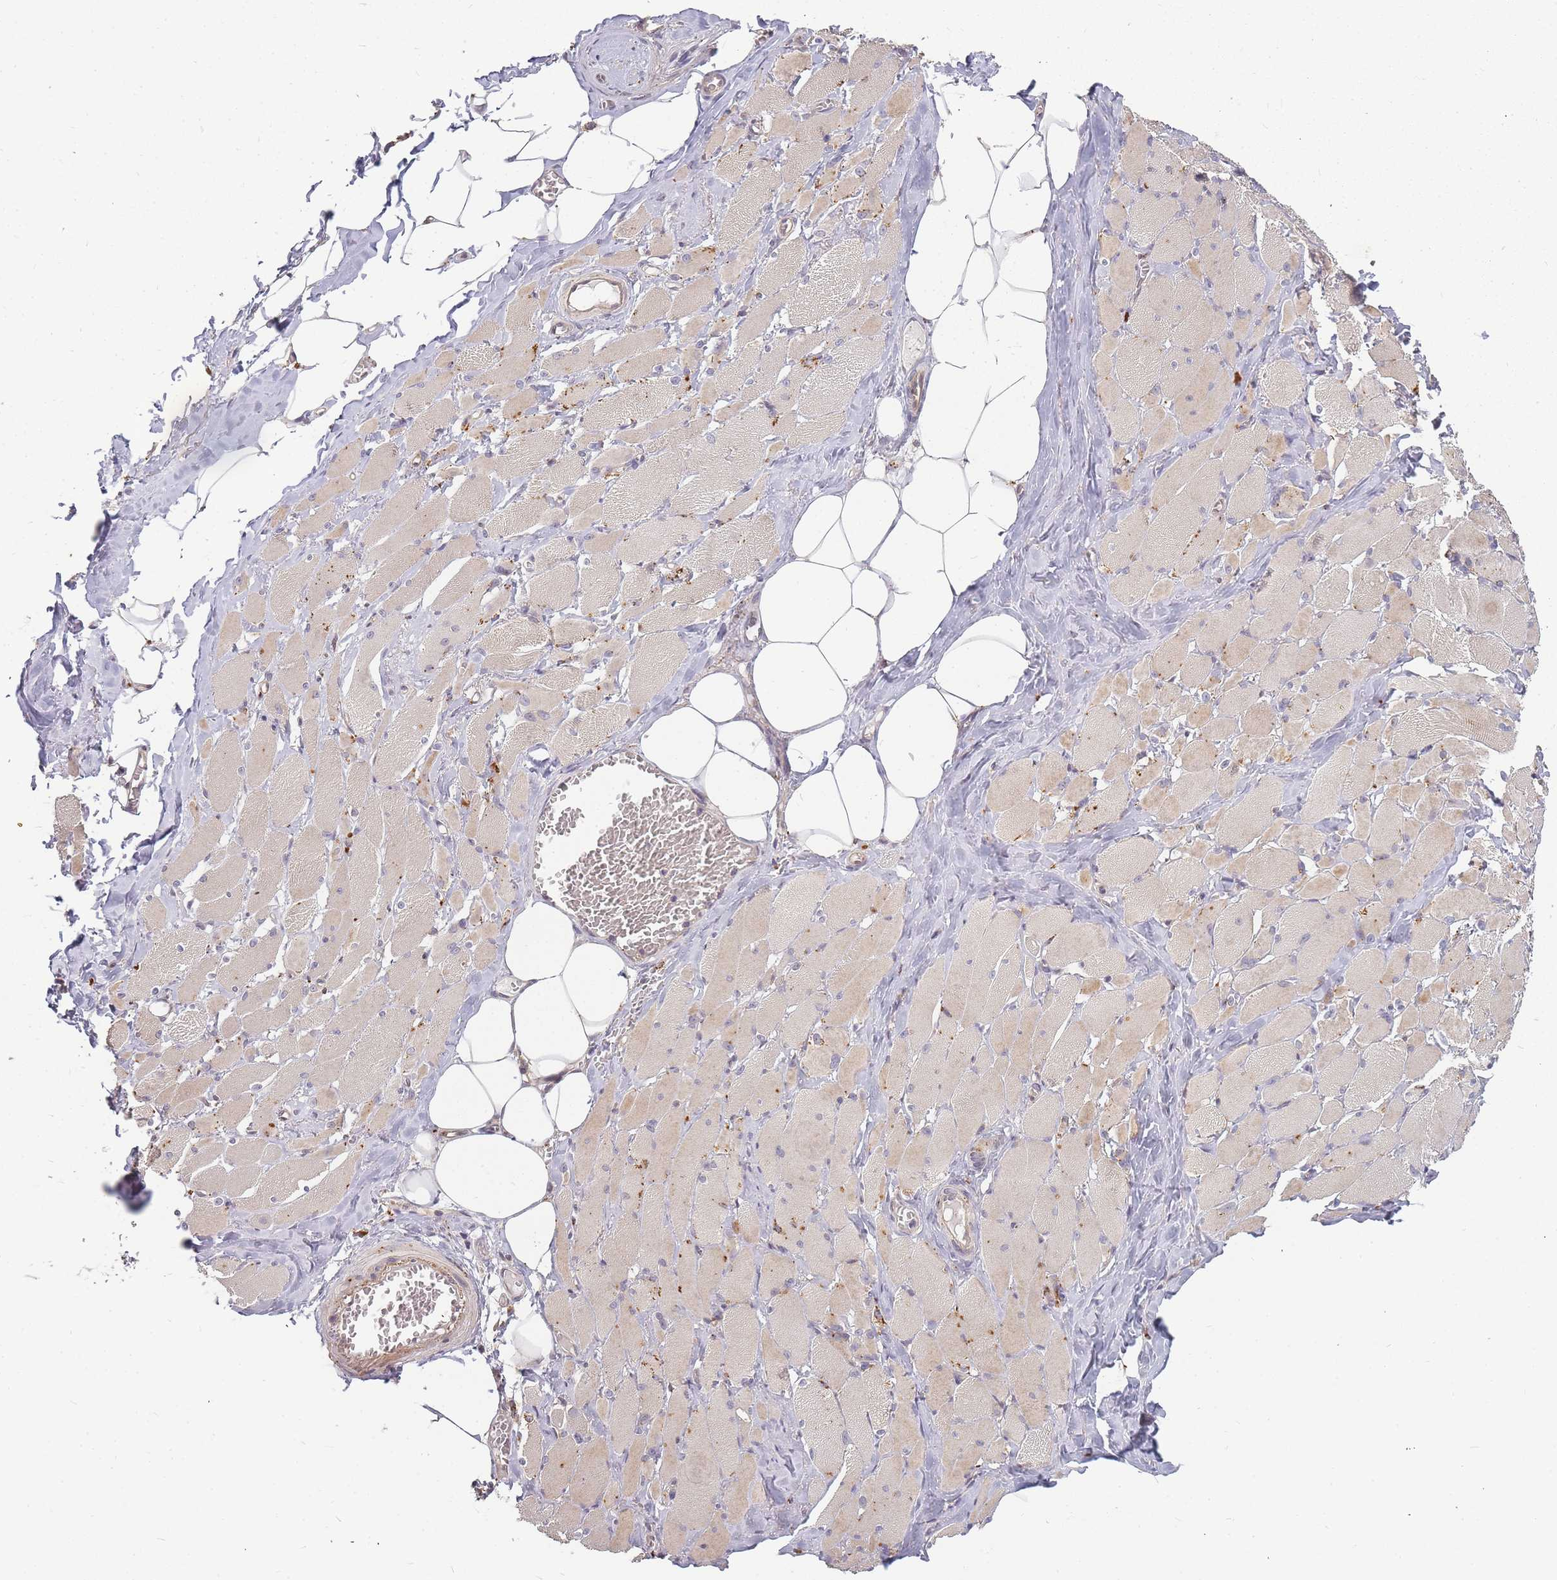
{"staining": {"intensity": "weak", "quantity": "25%-75%", "location": "cytoplasmic/membranous"}, "tissue": "skeletal muscle", "cell_type": "Myocytes", "image_type": "normal", "snomed": [{"axis": "morphology", "description": "Normal tissue, NOS"}, {"axis": "morphology", "description": "Basal cell carcinoma"}, {"axis": "topography", "description": "Skeletal muscle"}], "caption": "Protein staining of unremarkable skeletal muscle reveals weak cytoplasmic/membranous expression in about 25%-75% of myocytes. (brown staining indicates protein expression, while blue staining denotes nuclei).", "gene": "ATG5", "patient": {"sex": "female", "age": 64}}